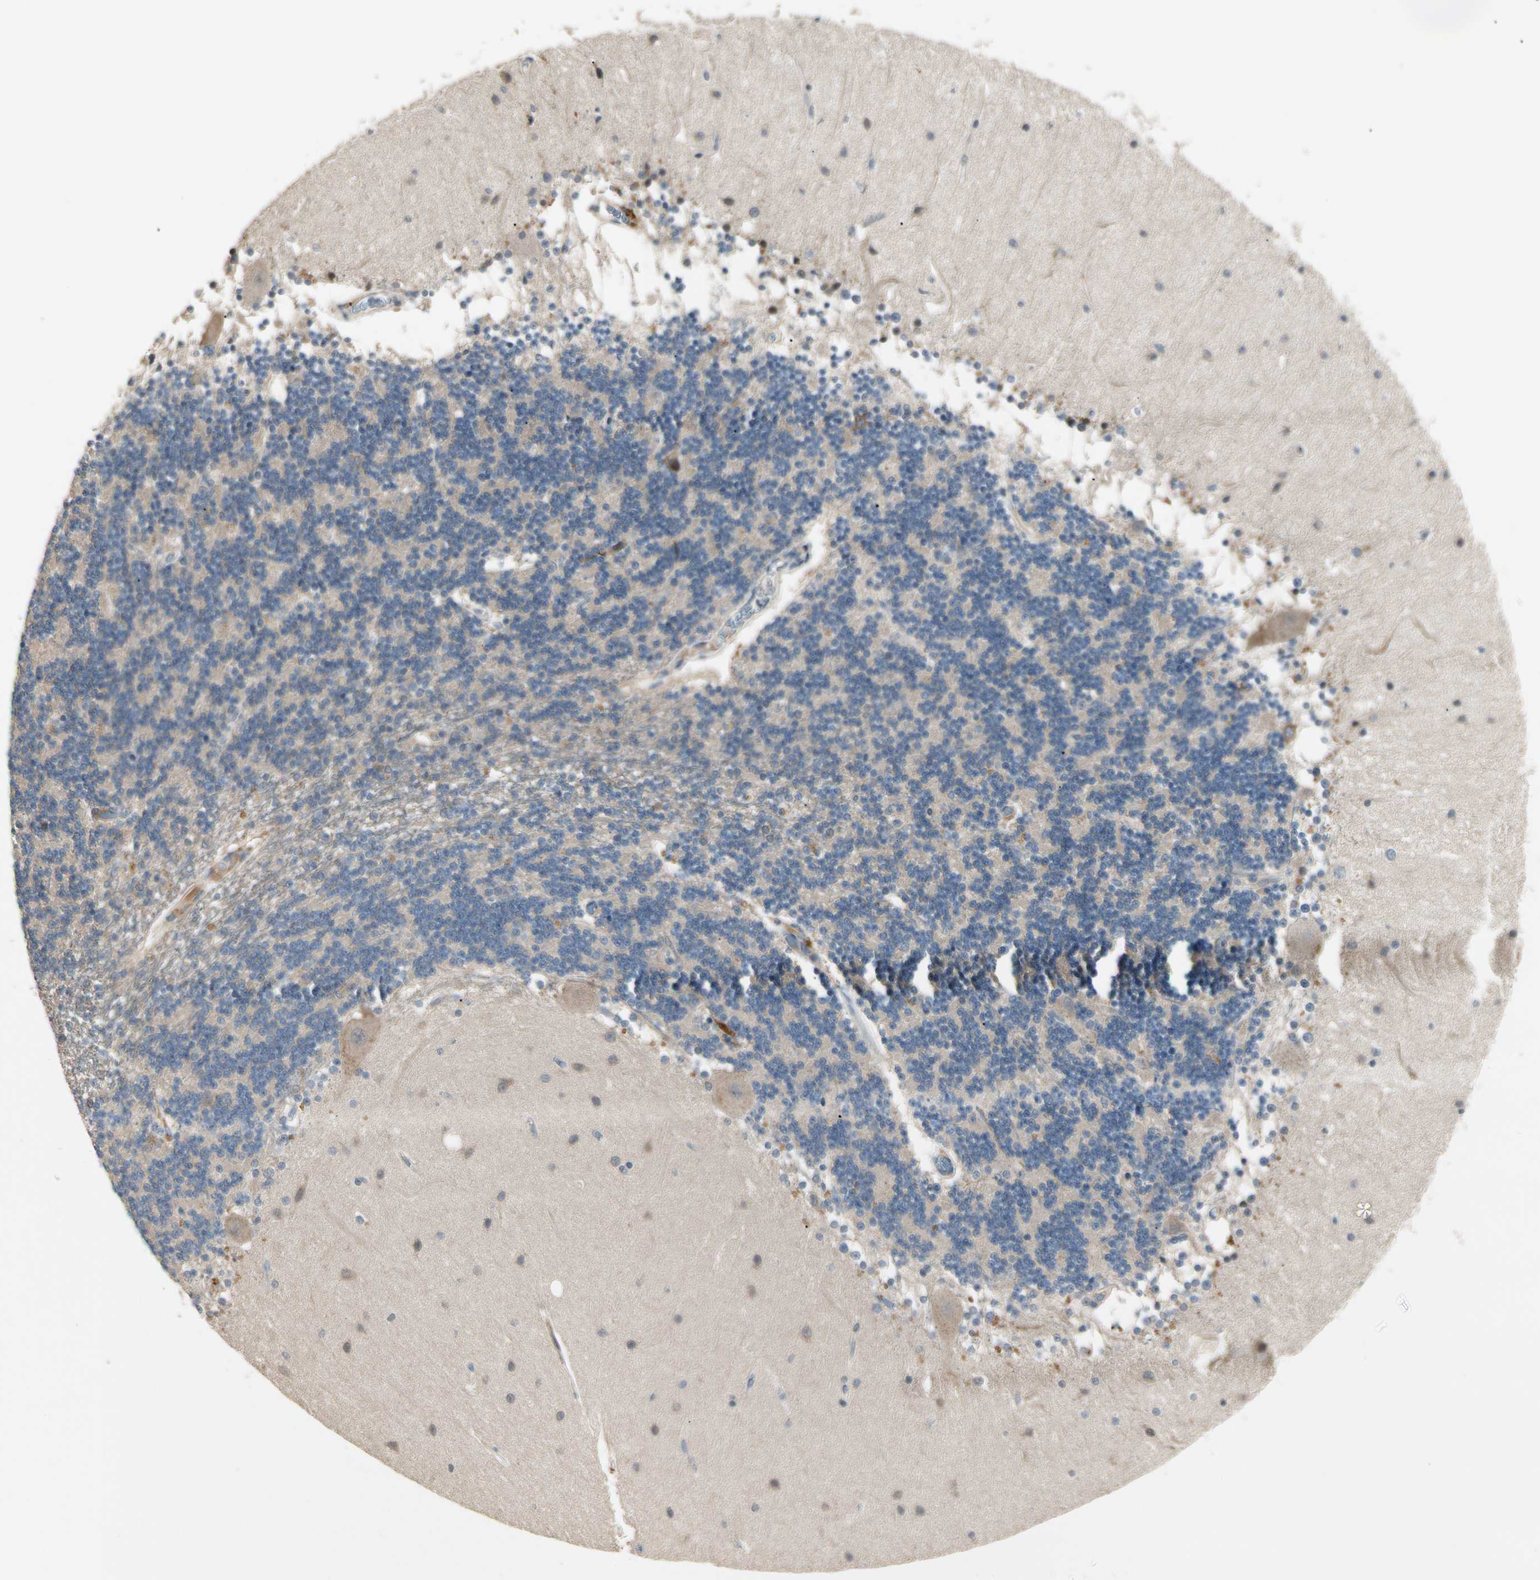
{"staining": {"intensity": "moderate", "quantity": "<25%", "location": "cytoplasmic/membranous"}, "tissue": "cerebellum", "cell_type": "Cells in granular layer", "image_type": "normal", "snomed": [{"axis": "morphology", "description": "Normal tissue, NOS"}, {"axis": "topography", "description": "Cerebellum"}], "caption": "Unremarkable cerebellum reveals moderate cytoplasmic/membranous expression in approximately <25% of cells in granular layer, visualized by immunohistochemistry.", "gene": "ATG4C", "patient": {"sex": "female", "age": 54}}